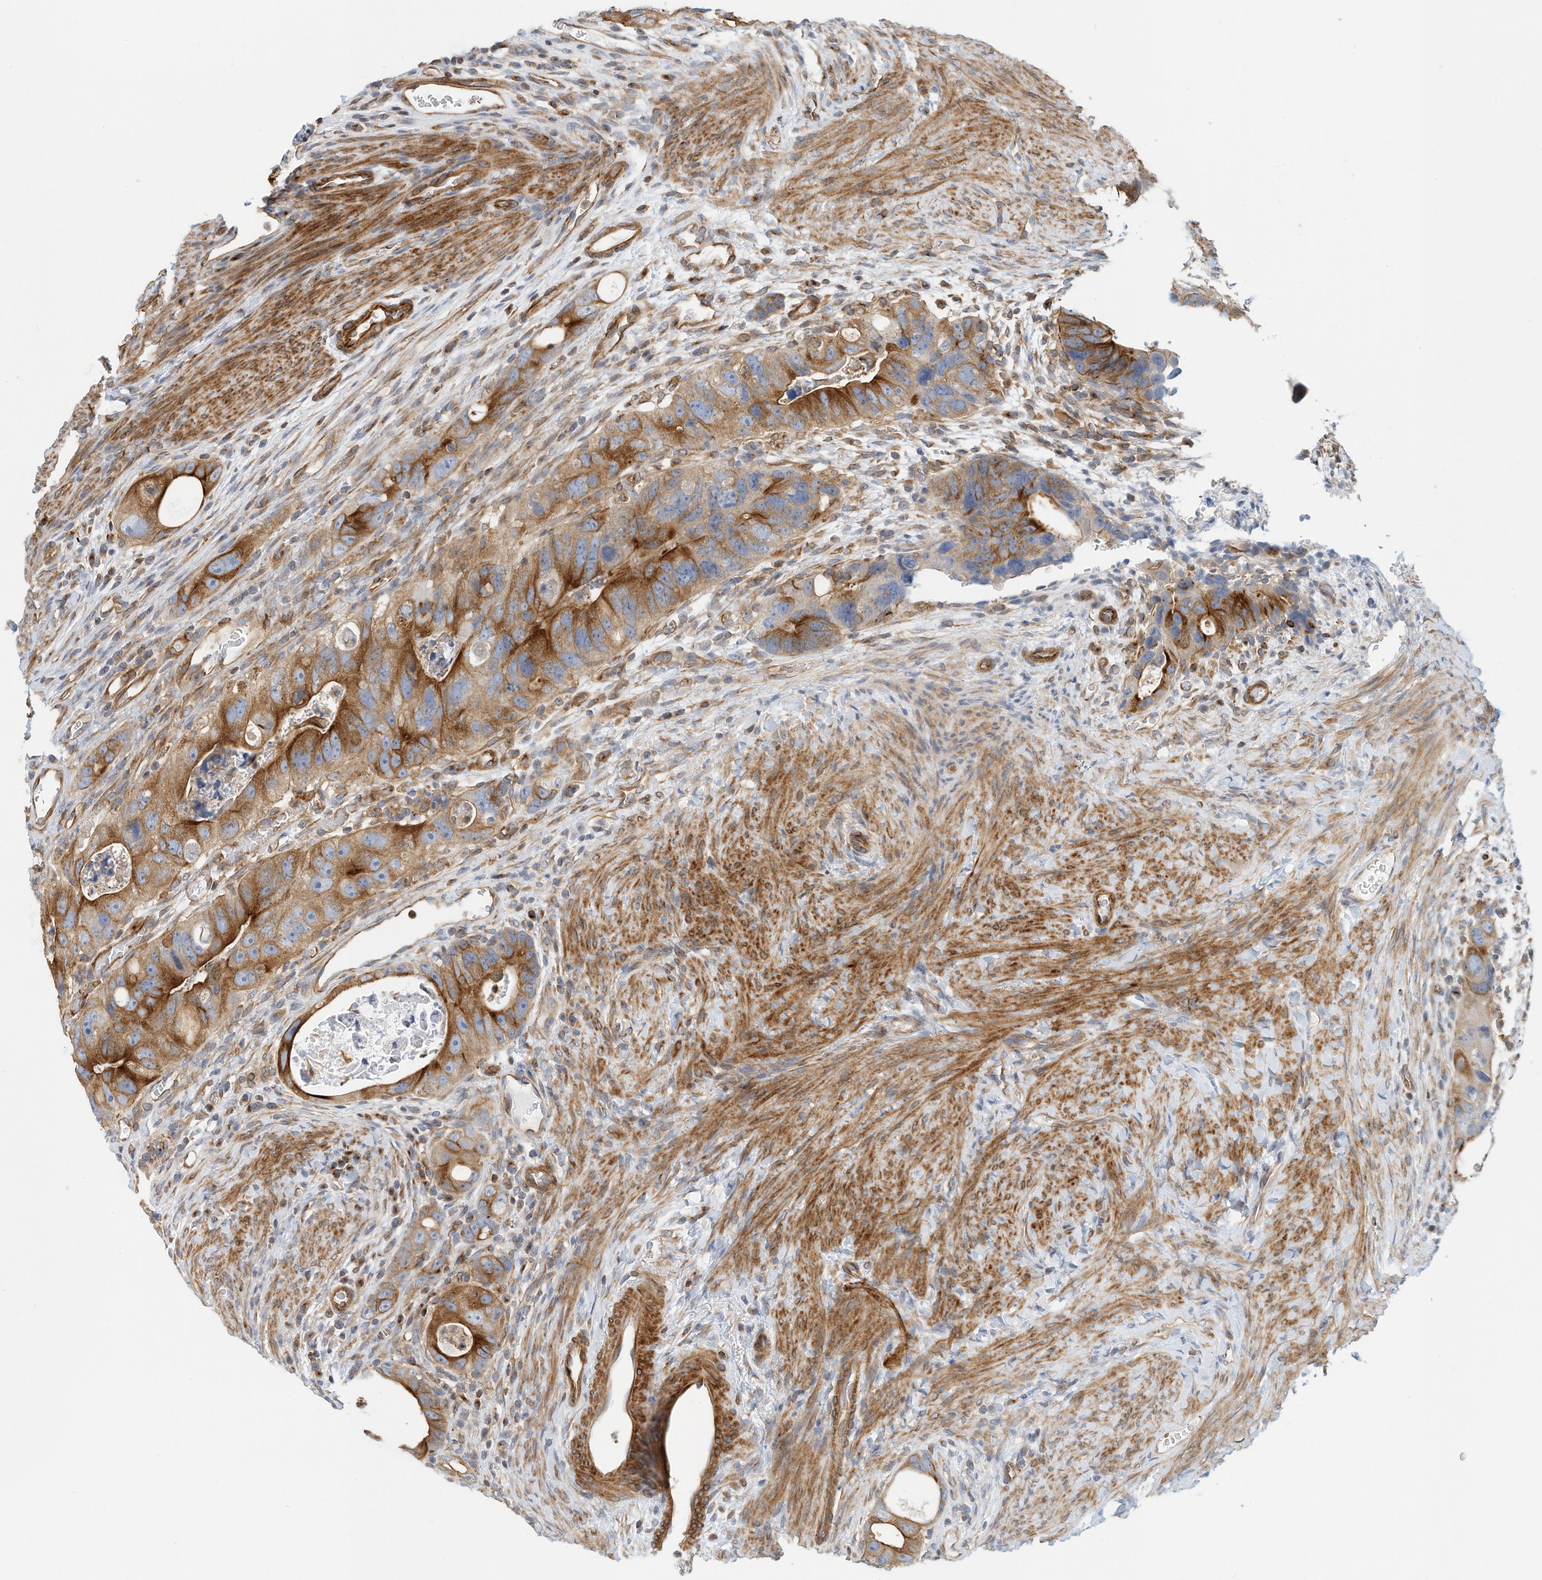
{"staining": {"intensity": "moderate", "quantity": ">75%", "location": "cytoplasmic/membranous"}, "tissue": "colorectal cancer", "cell_type": "Tumor cells", "image_type": "cancer", "snomed": [{"axis": "morphology", "description": "Adenocarcinoma, NOS"}, {"axis": "topography", "description": "Rectum"}], "caption": "Immunohistochemical staining of colorectal adenocarcinoma shows medium levels of moderate cytoplasmic/membranous staining in about >75% of tumor cells.", "gene": "MICAL1", "patient": {"sex": "male", "age": 59}}